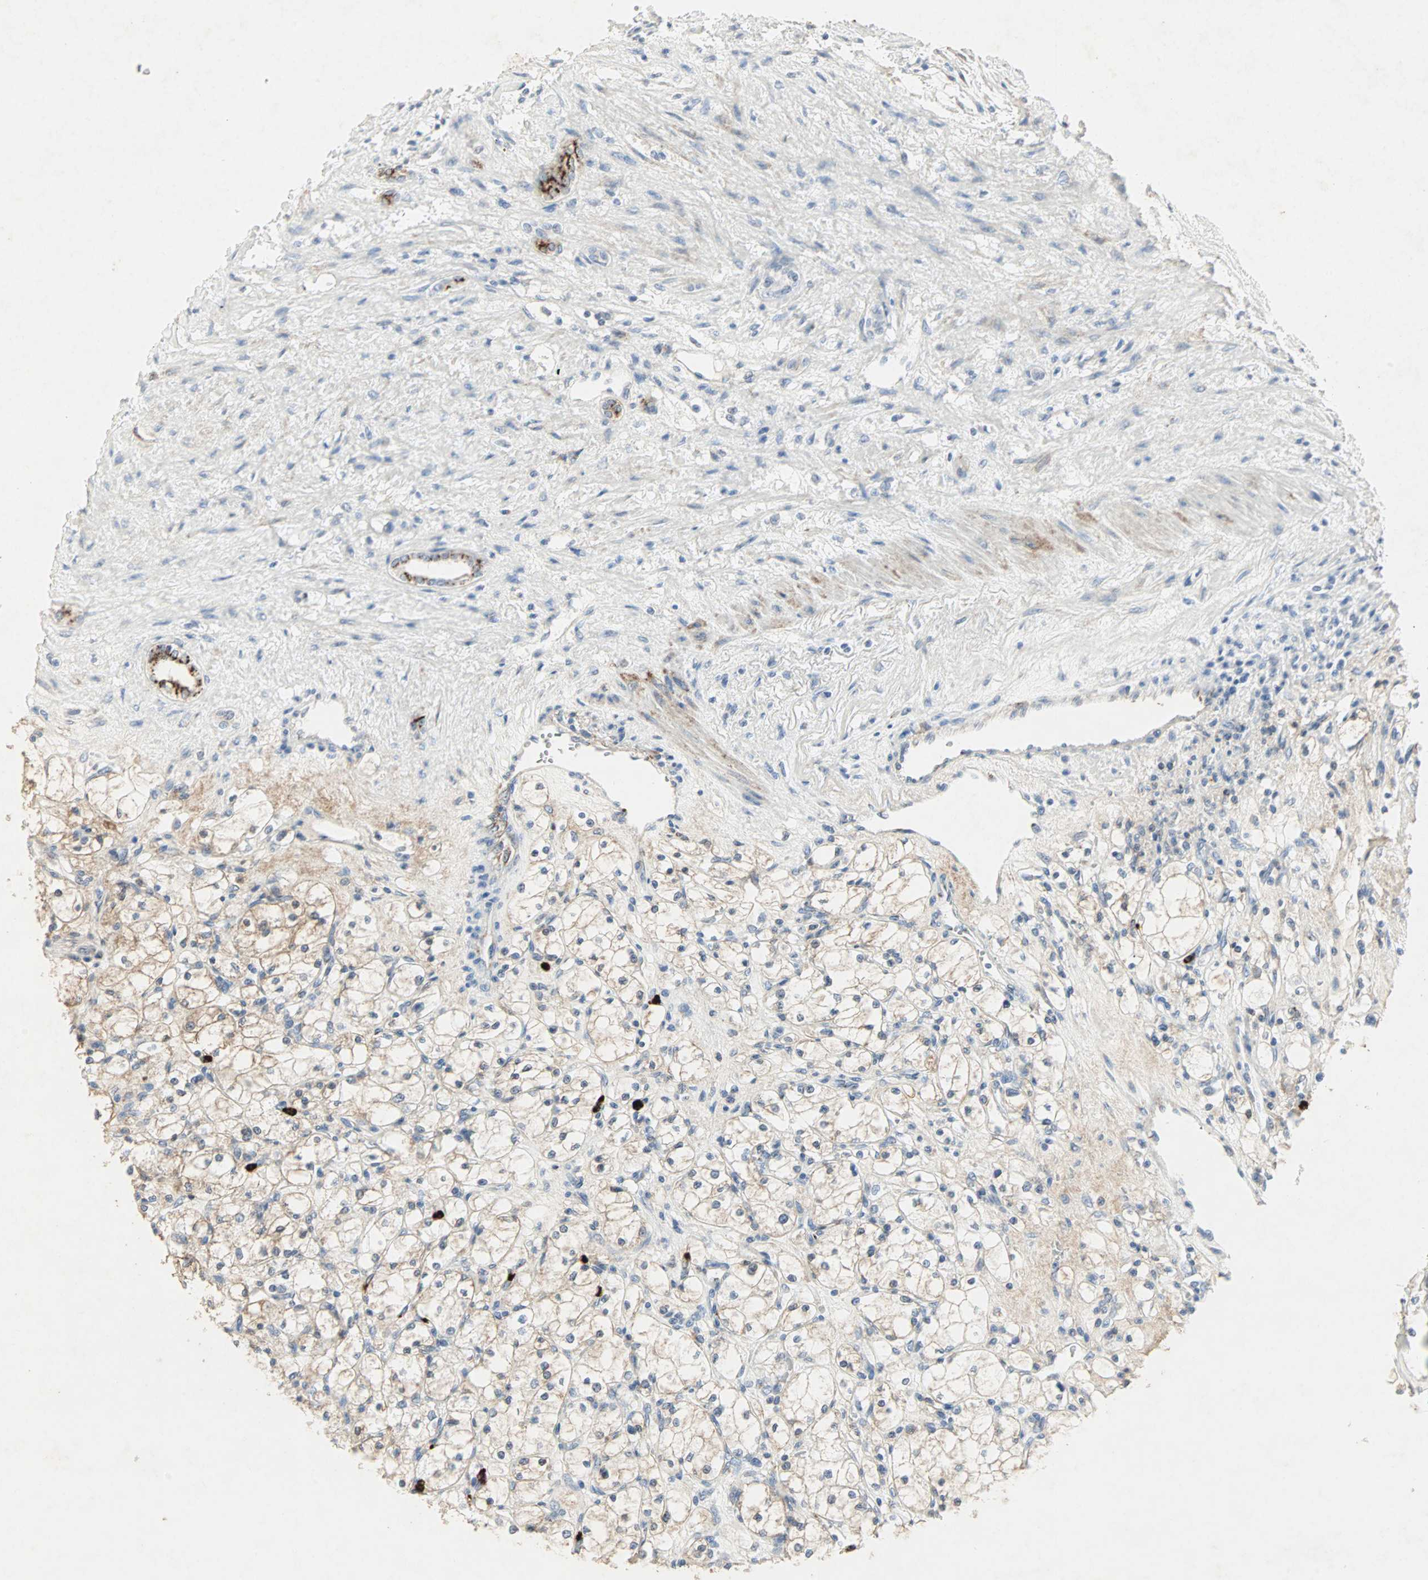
{"staining": {"intensity": "moderate", "quantity": "25%-75%", "location": "cytoplasmic/membranous"}, "tissue": "renal cancer", "cell_type": "Tumor cells", "image_type": "cancer", "snomed": [{"axis": "morphology", "description": "Adenocarcinoma, NOS"}, {"axis": "topography", "description": "Kidney"}], "caption": "Renal cancer (adenocarcinoma) stained for a protein (brown) reveals moderate cytoplasmic/membranous positive positivity in about 25%-75% of tumor cells.", "gene": "CEACAM6", "patient": {"sex": "female", "age": 83}}